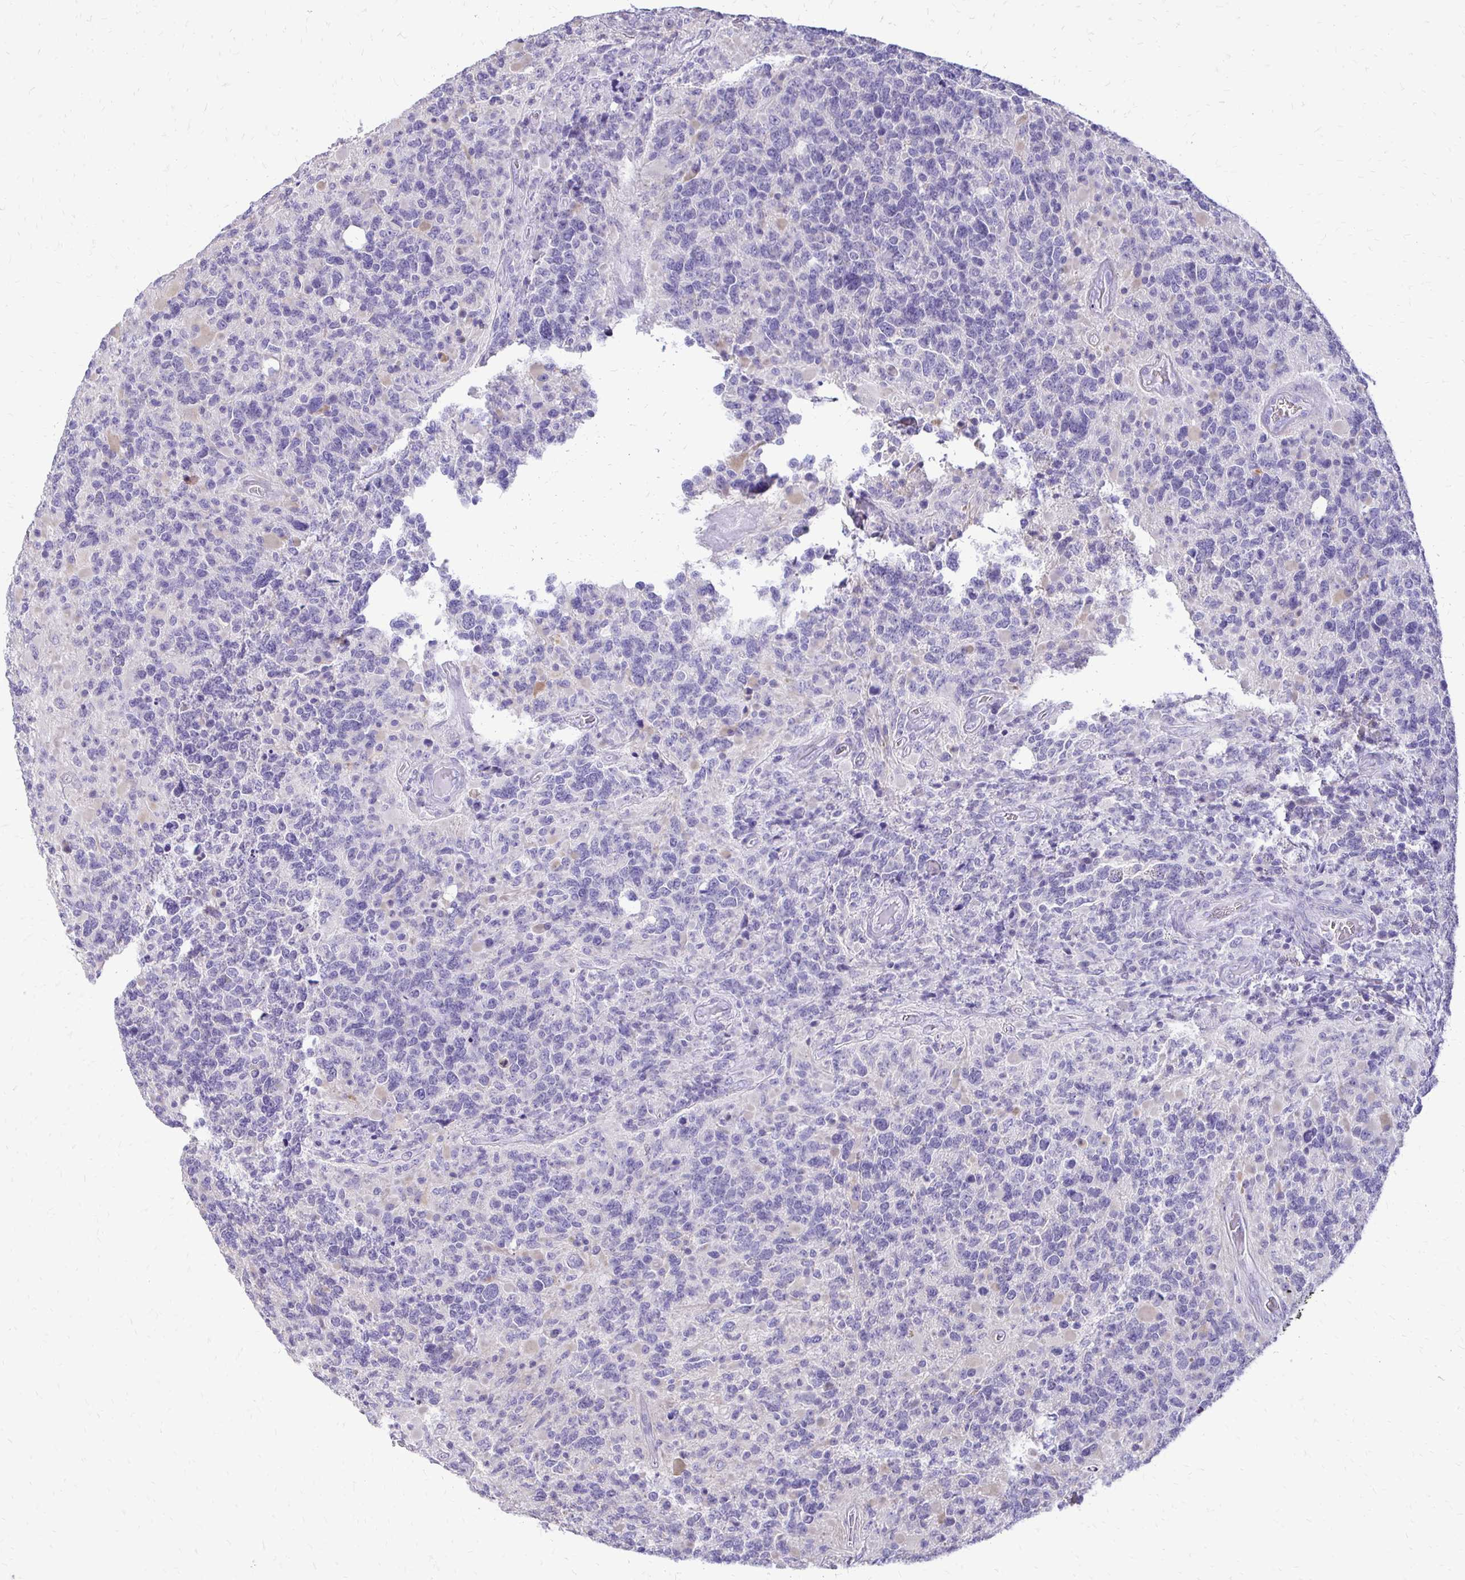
{"staining": {"intensity": "negative", "quantity": "none", "location": "none"}, "tissue": "glioma", "cell_type": "Tumor cells", "image_type": "cancer", "snomed": [{"axis": "morphology", "description": "Glioma, malignant, High grade"}, {"axis": "topography", "description": "Brain"}], "caption": "Immunohistochemical staining of glioma displays no significant staining in tumor cells. (DAB (3,3'-diaminobenzidine) immunohistochemistry (IHC), high magnification).", "gene": "ALPG", "patient": {"sex": "female", "age": 40}}